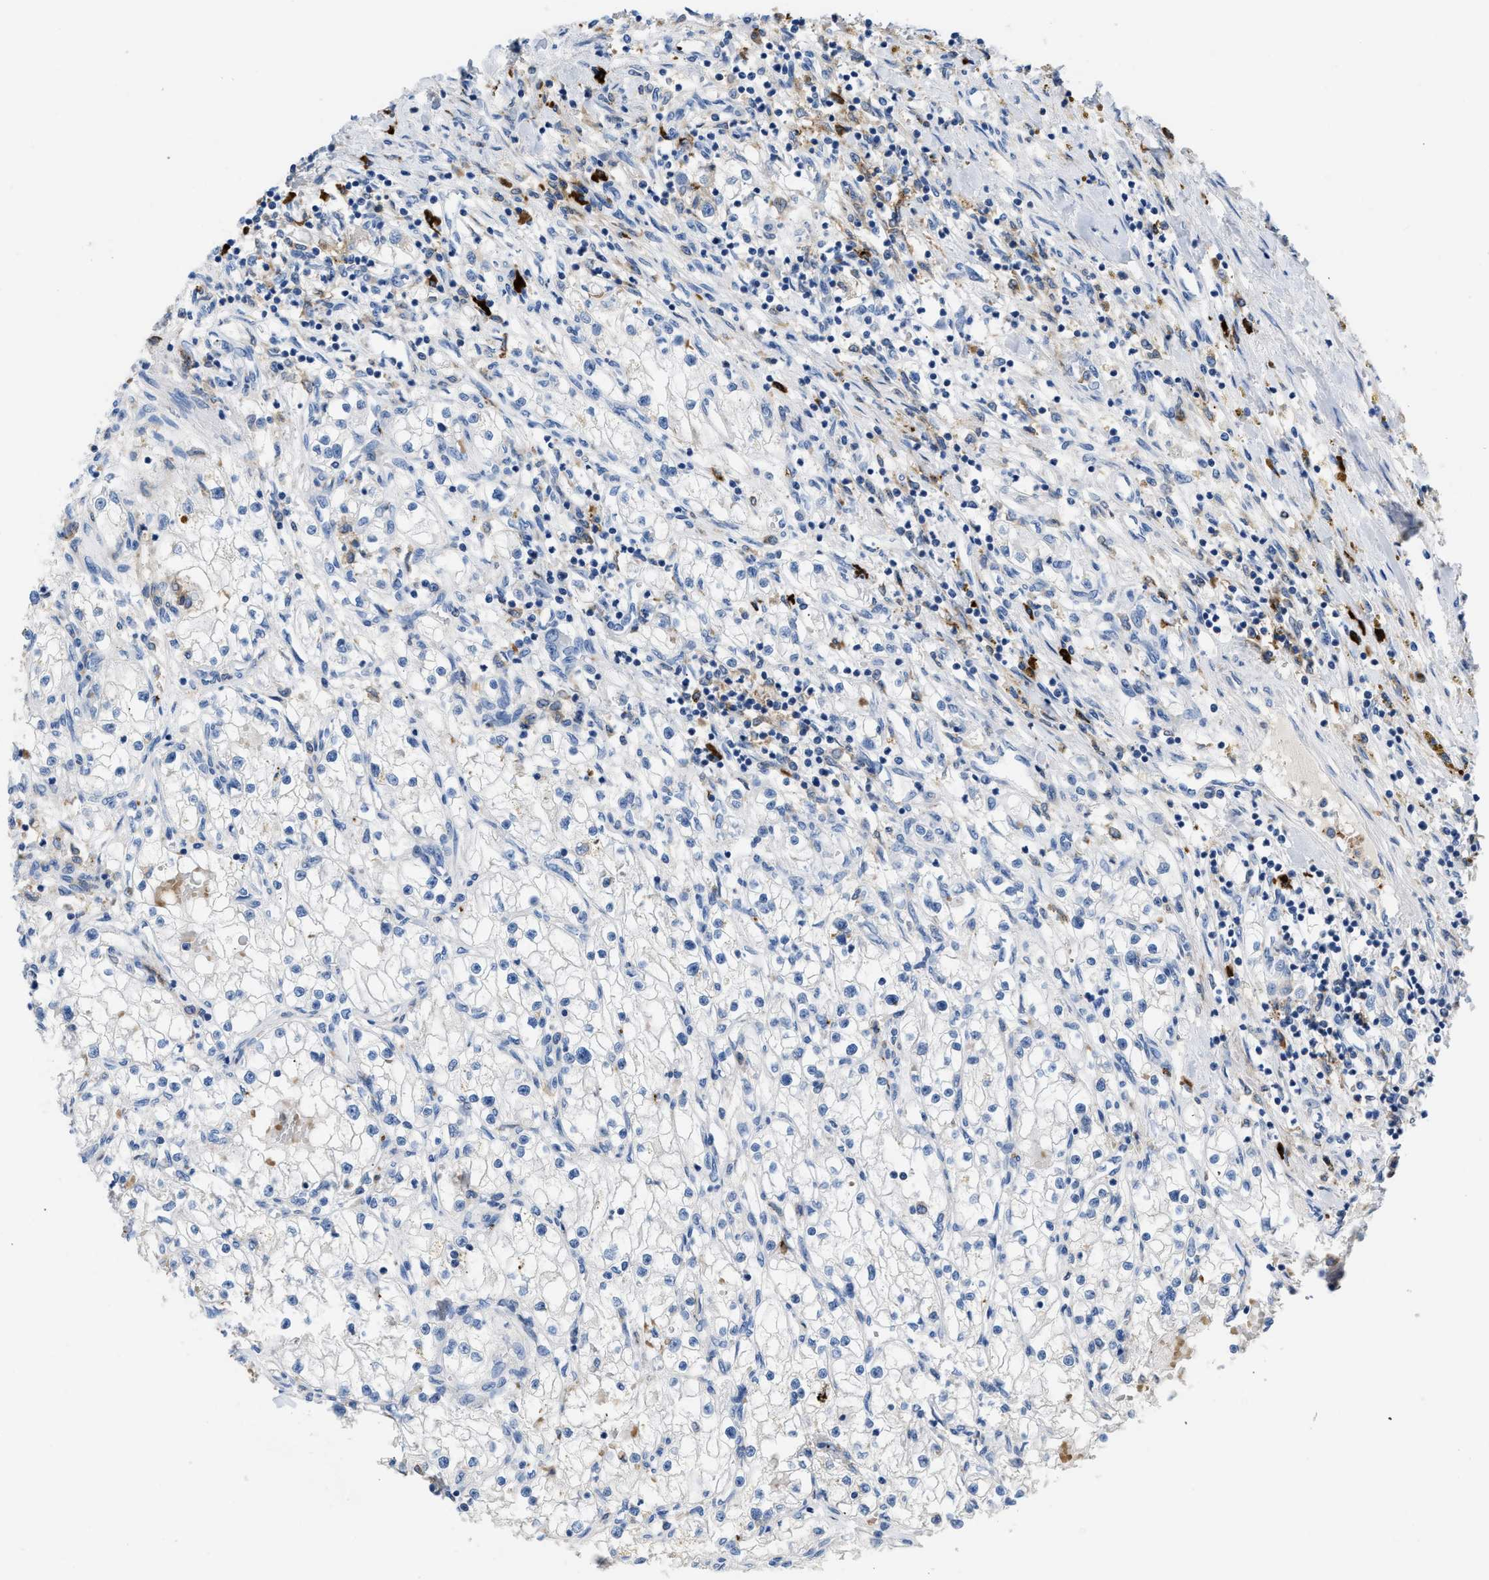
{"staining": {"intensity": "negative", "quantity": "none", "location": "none"}, "tissue": "renal cancer", "cell_type": "Tumor cells", "image_type": "cancer", "snomed": [{"axis": "morphology", "description": "Adenocarcinoma, NOS"}, {"axis": "topography", "description": "Kidney"}], "caption": "Immunohistochemistry (IHC) histopathology image of adenocarcinoma (renal) stained for a protein (brown), which demonstrates no expression in tumor cells.", "gene": "FGF18", "patient": {"sex": "male", "age": 68}}